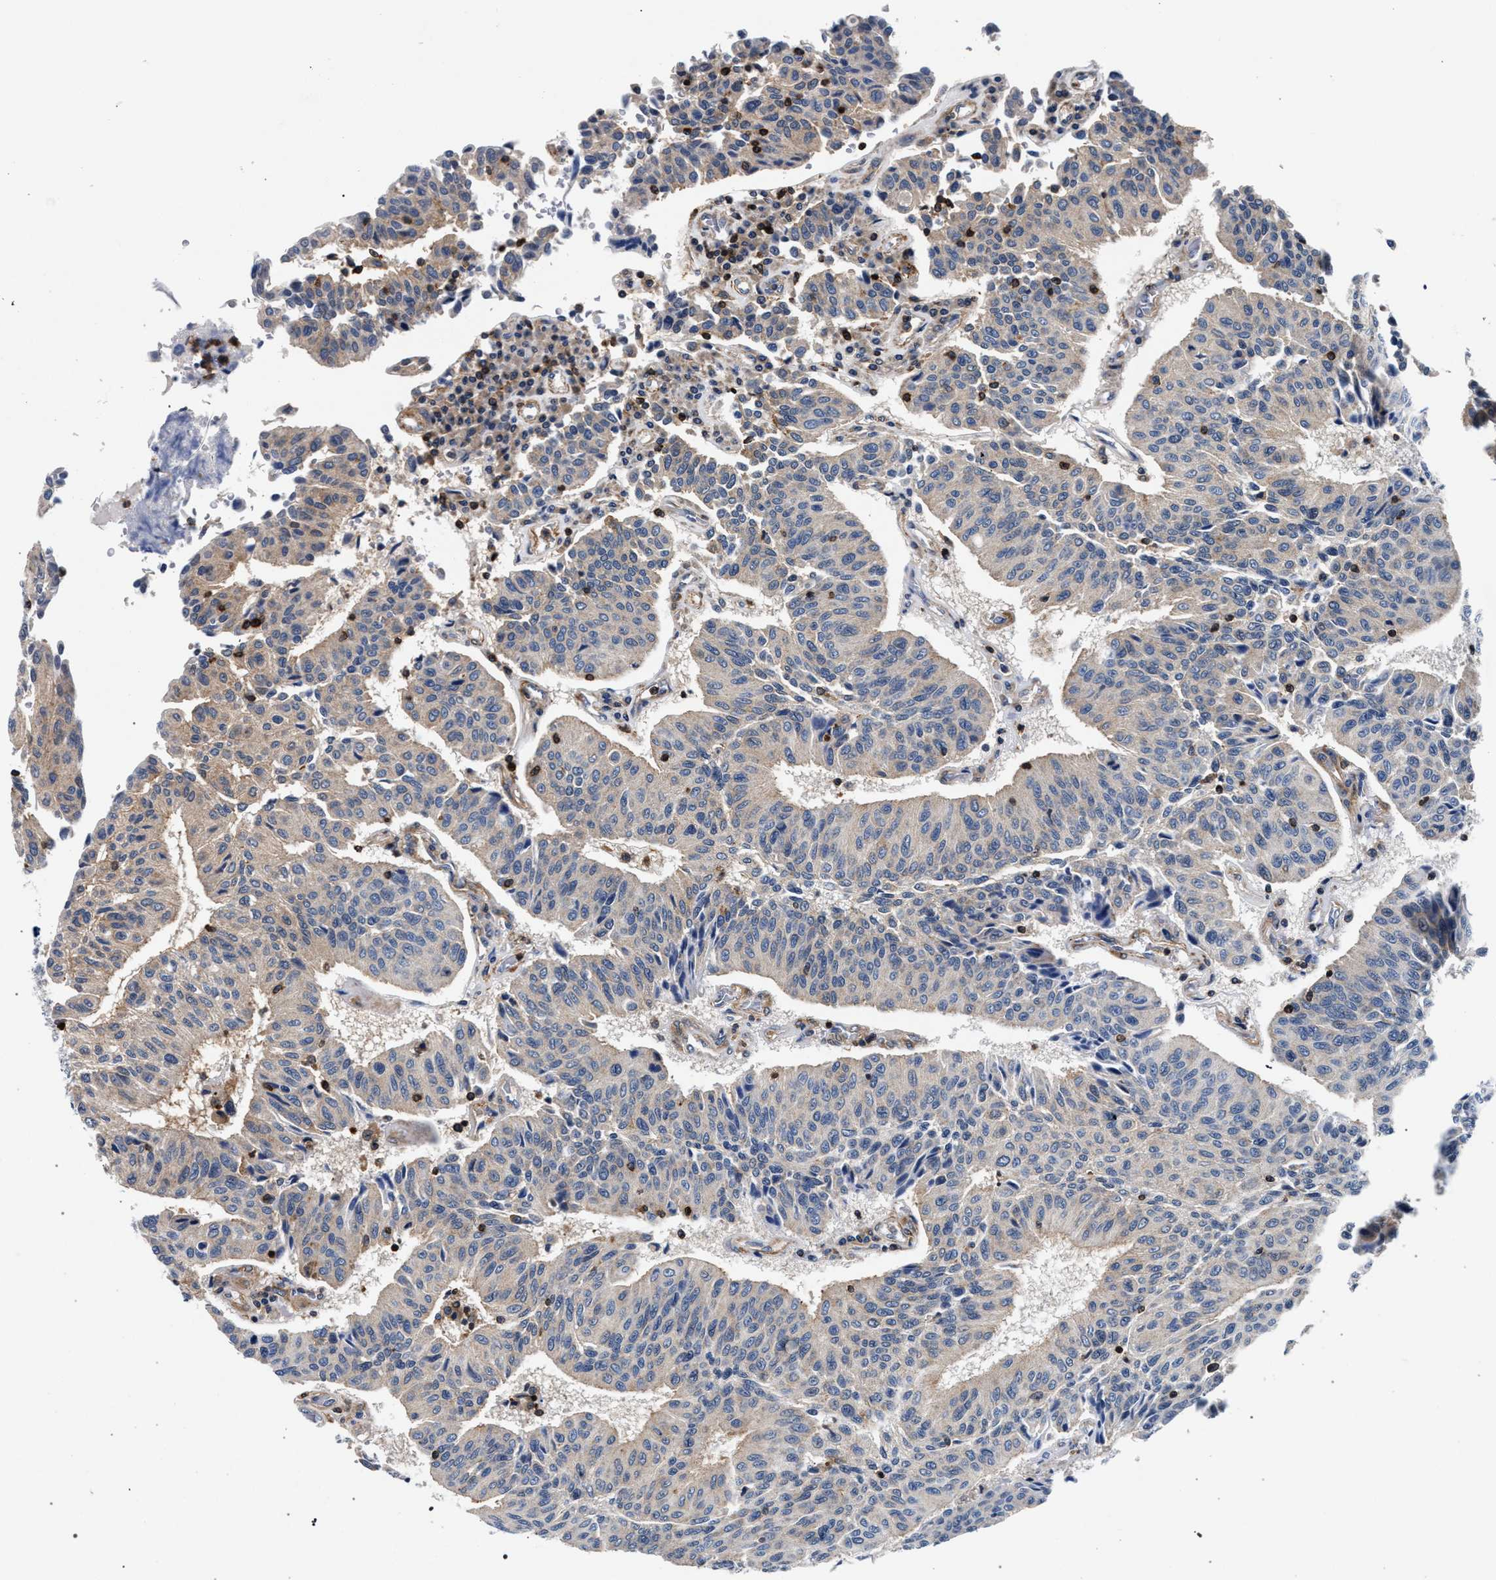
{"staining": {"intensity": "weak", "quantity": "<25%", "location": "cytoplasmic/membranous"}, "tissue": "urothelial cancer", "cell_type": "Tumor cells", "image_type": "cancer", "snomed": [{"axis": "morphology", "description": "Urothelial carcinoma, High grade"}, {"axis": "topography", "description": "Urinary bladder"}], "caption": "A histopathology image of urothelial cancer stained for a protein reveals no brown staining in tumor cells.", "gene": "LASP1", "patient": {"sex": "male", "age": 66}}